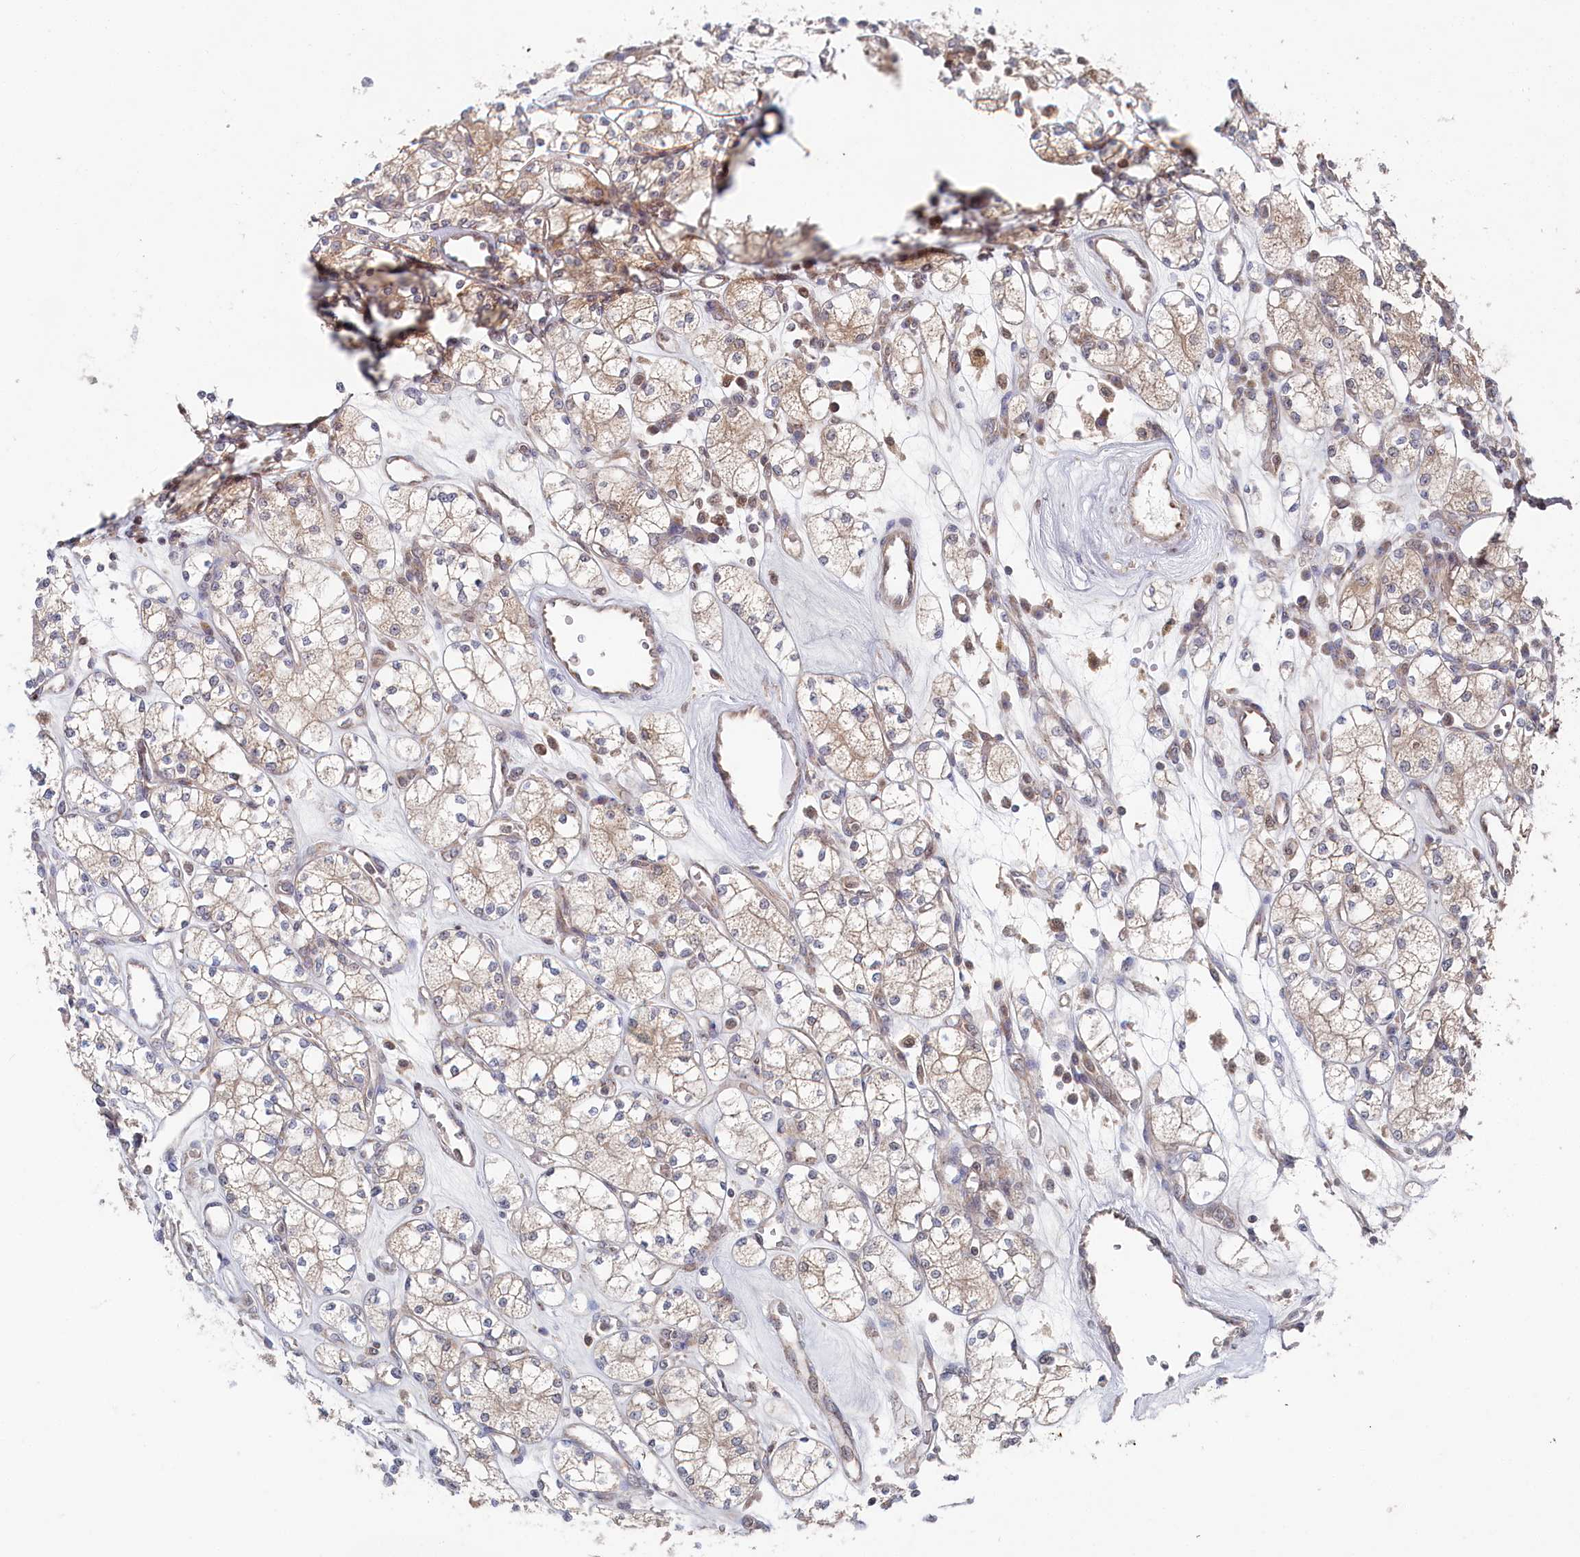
{"staining": {"intensity": "weak", "quantity": "25%-75%", "location": "cytoplasmic/membranous"}, "tissue": "renal cancer", "cell_type": "Tumor cells", "image_type": "cancer", "snomed": [{"axis": "morphology", "description": "Adenocarcinoma, NOS"}, {"axis": "topography", "description": "Kidney"}], "caption": "Adenocarcinoma (renal) stained for a protein (brown) exhibits weak cytoplasmic/membranous positive positivity in about 25%-75% of tumor cells.", "gene": "WAPL", "patient": {"sex": "male", "age": 77}}